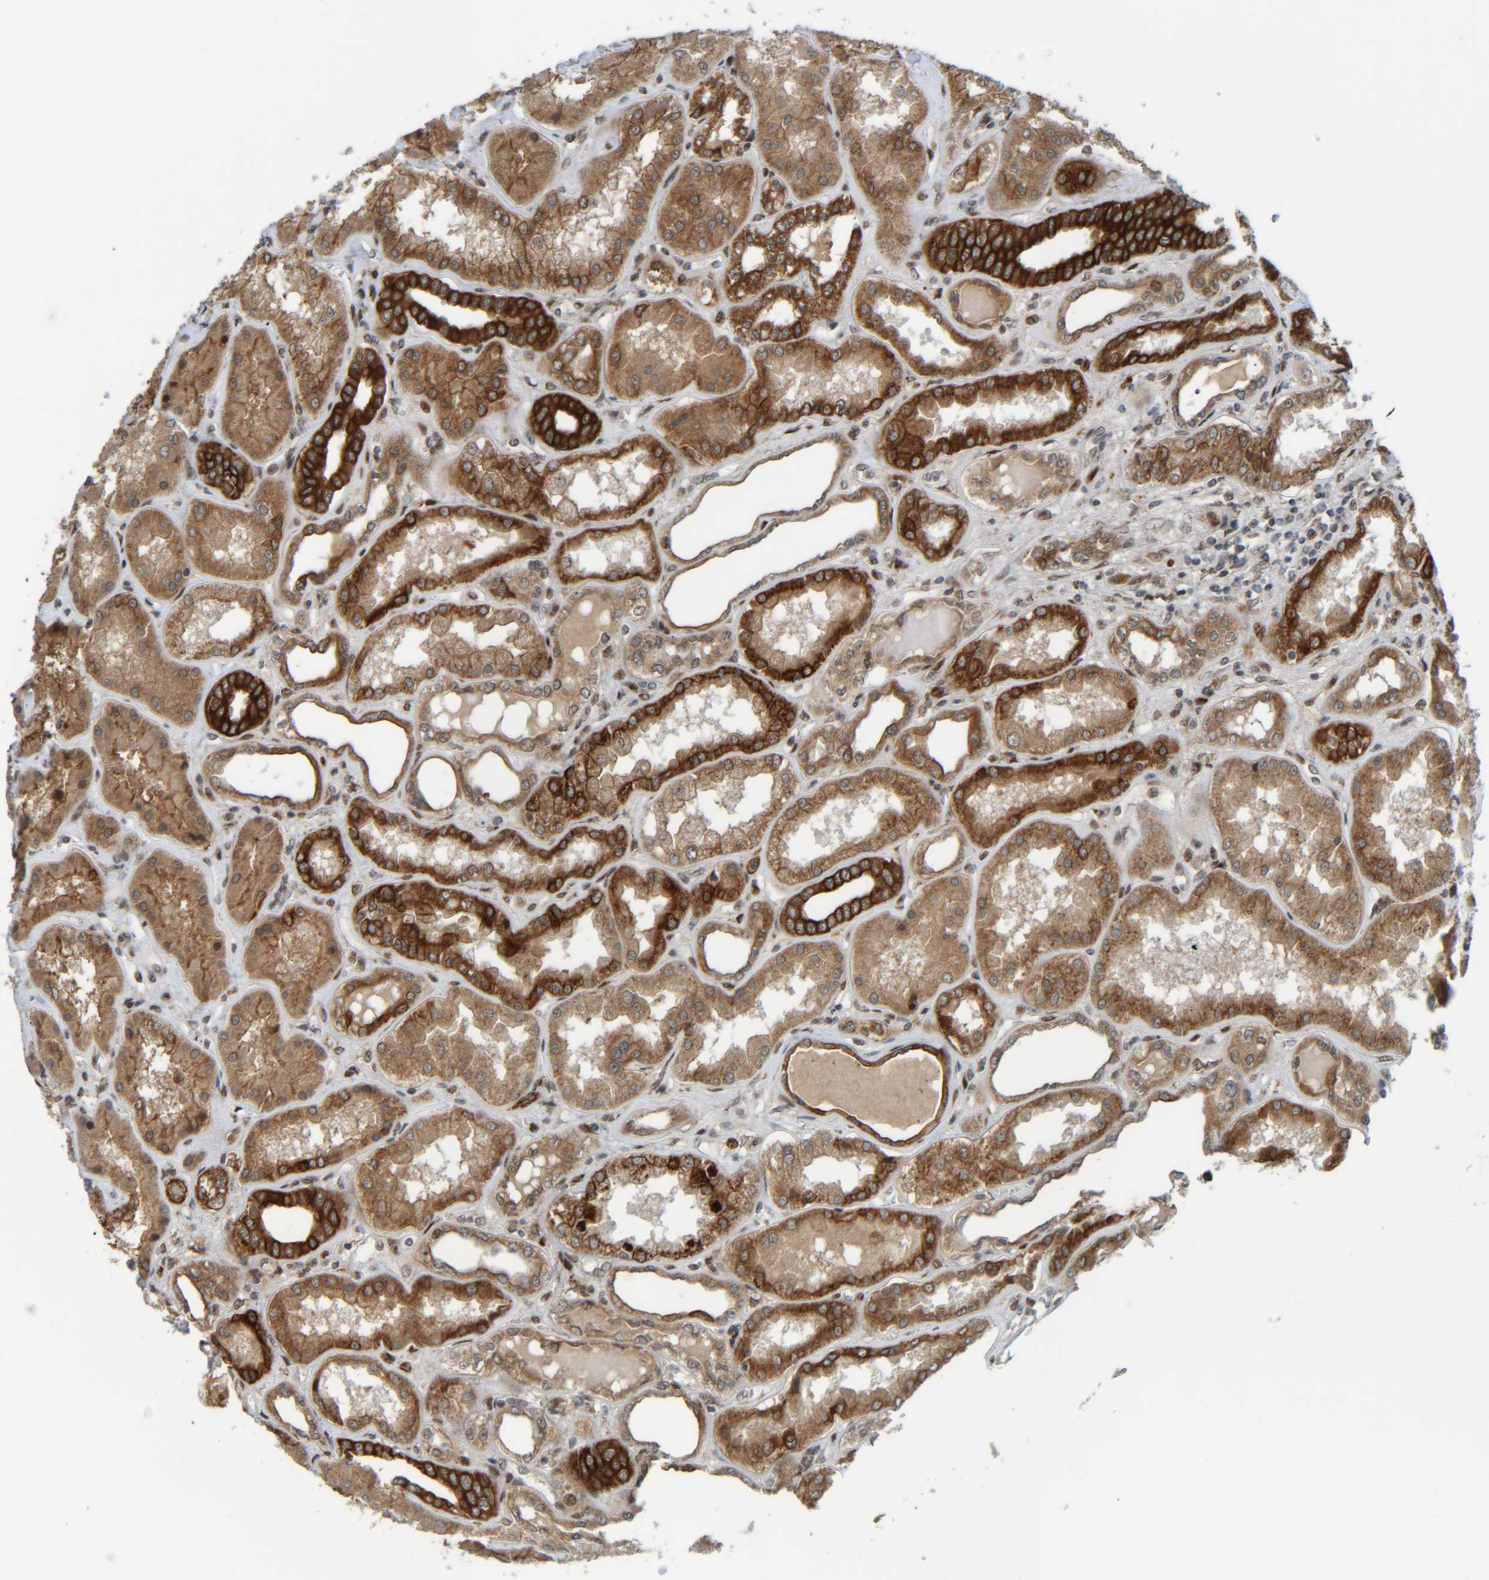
{"staining": {"intensity": "strong", "quantity": "25%-75%", "location": "cytoplasmic/membranous,nuclear"}, "tissue": "kidney", "cell_type": "Cells in glomeruli", "image_type": "normal", "snomed": [{"axis": "morphology", "description": "Normal tissue, NOS"}, {"axis": "topography", "description": "Kidney"}], "caption": "Immunohistochemical staining of unremarkable human kidney shows strong cytoplasmic/membranous,nuclear protein staining in about 25%-75% of cells in glomeruli. The staining is performed using DAB brown chromogen to label protein expression. The nuclei are counter-stained blue using hematoxylin.", "gene": "CCDC57", "patient": {"sex": "female", "age": 56}}